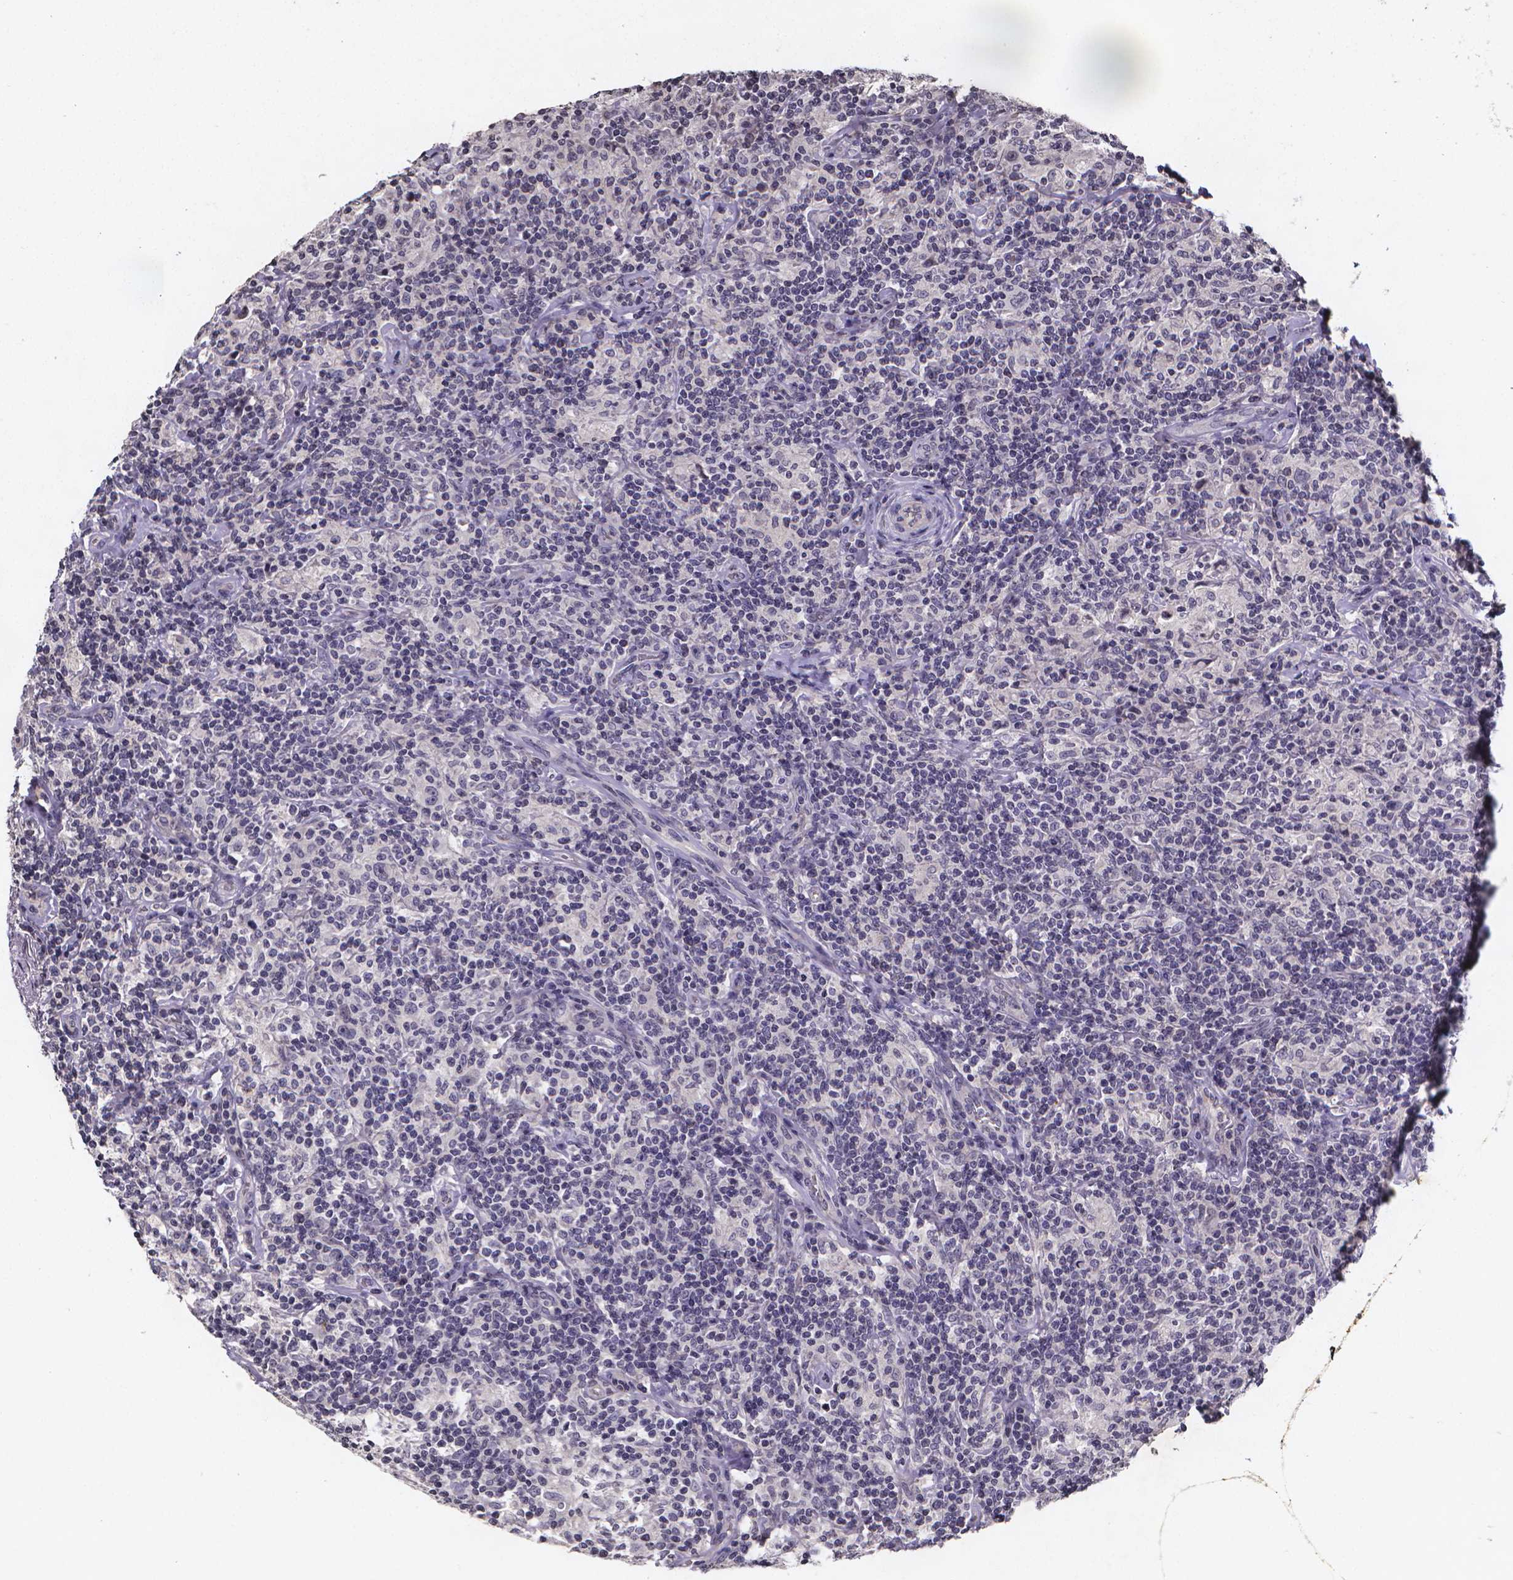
{"staining": {"intensity": "negative", "quantity": "none", "location": "none"}, "tissue": "lymphoma", "cell_type": "Tumor cells", "image_type": "cancer", "snomed": [{"axis": "morphology", "description": "Hodgkin's disease, NOS"}, {"axis": "topography", "description": "Lymph node"}], "caption": "Immunohistochemical staining of human Hodgkin's disease shows no significant expression in tumor cells.", "gene": "TP73", "patient": {"sex": "male", "age": 70}}